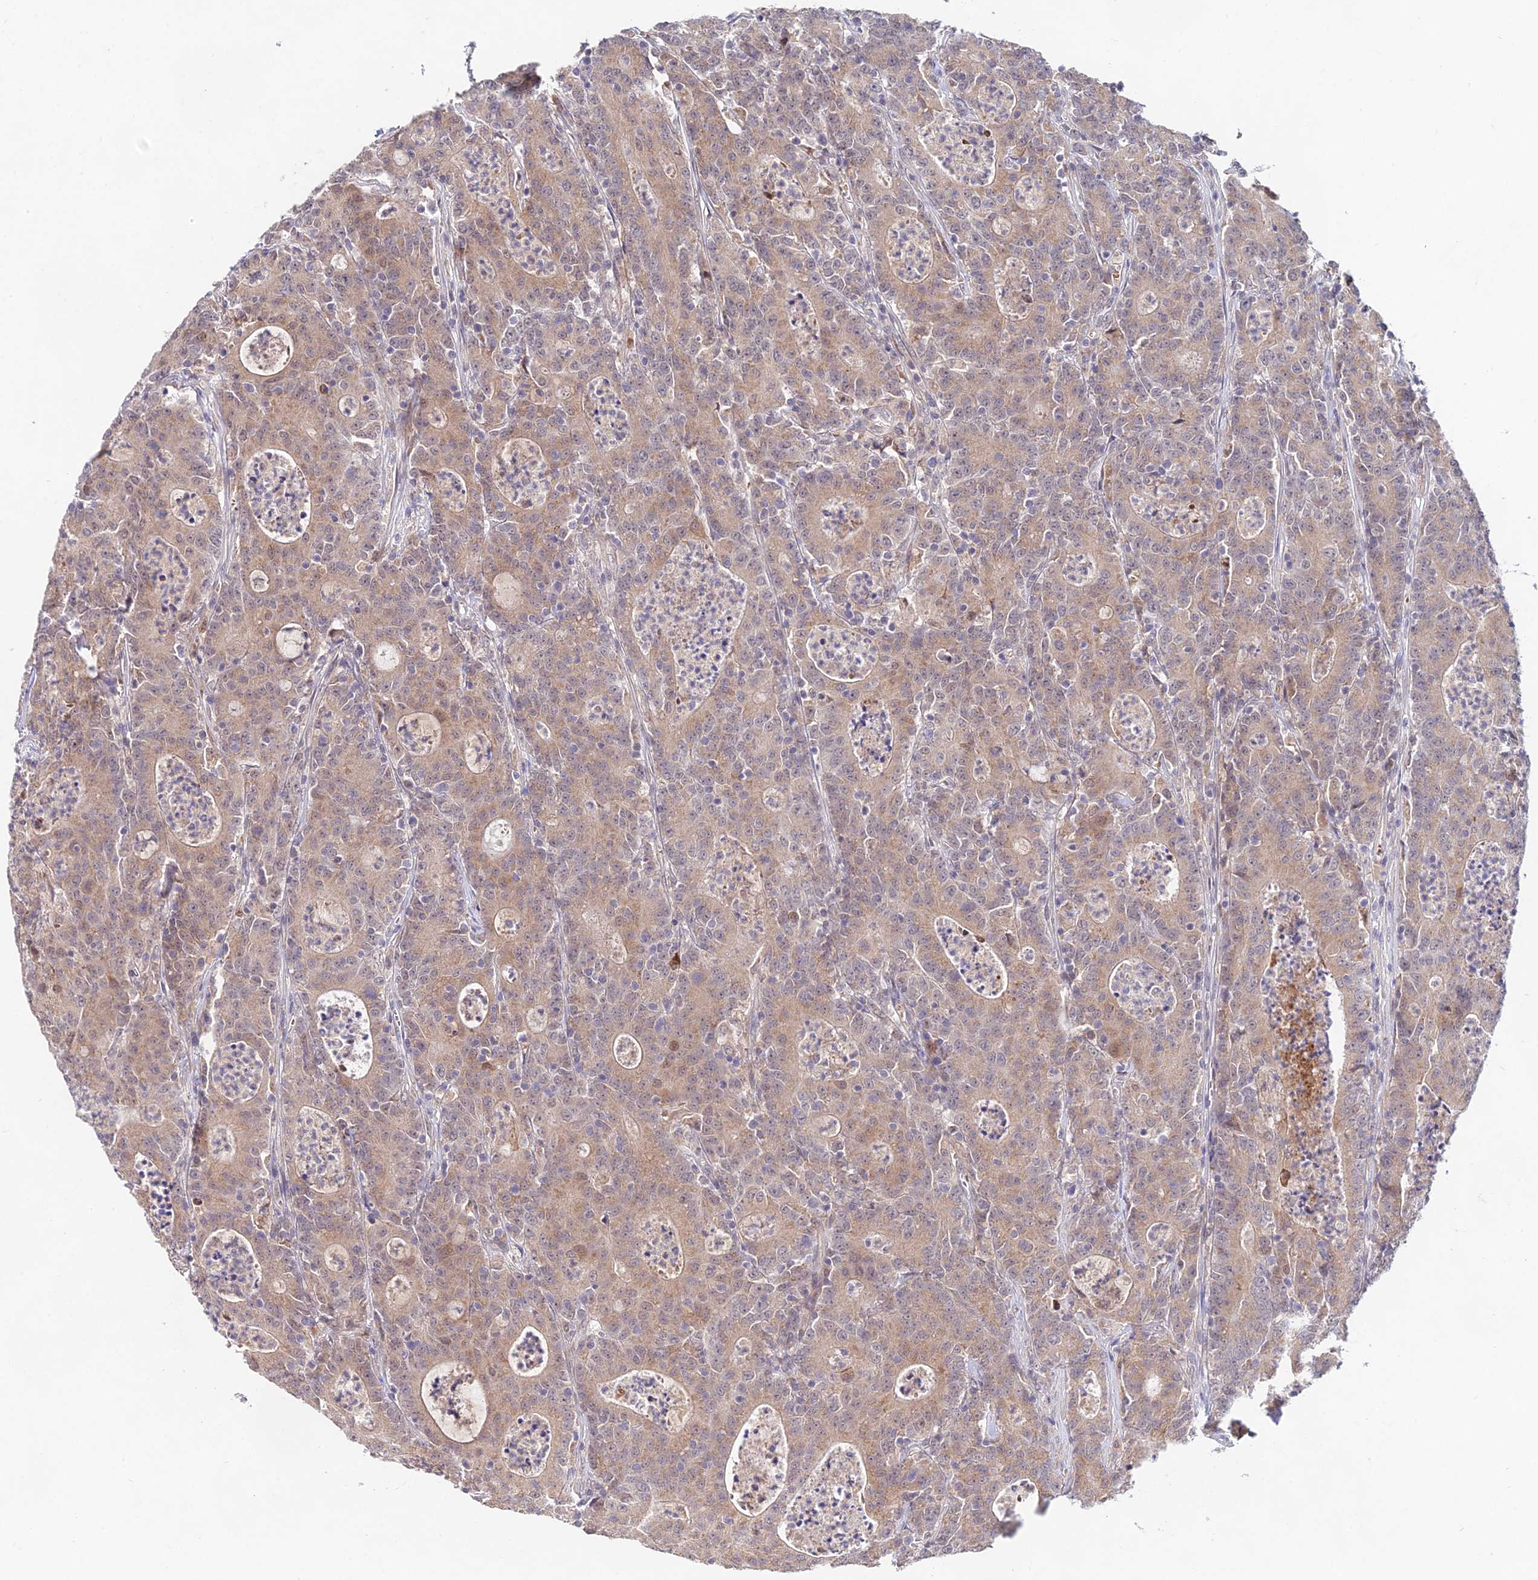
{"staining": {"intensity": "weak", "quantity": ">75%", "location": "cytoplasmic/membranous"}, "tissue": "colorectal cancer", "cell_type": "Tumor cells", "image_type": "cancer", "snomed": [{"axis": "morphology", "description": "Adenocarcinoma, NOS"}, {"axis": "topography", "description": "Colon"}], "caption": "Immunohistochemistry (IHC) of colorectal cancer demonstrates low levels of weak cytoplasmic/membranous expression in about >75% of tumor cells. (DAB = brown stain, brightfield microscopy at high magnification).", "gene": "WDR43", "patient": {"sex": "male", "age": 83}}